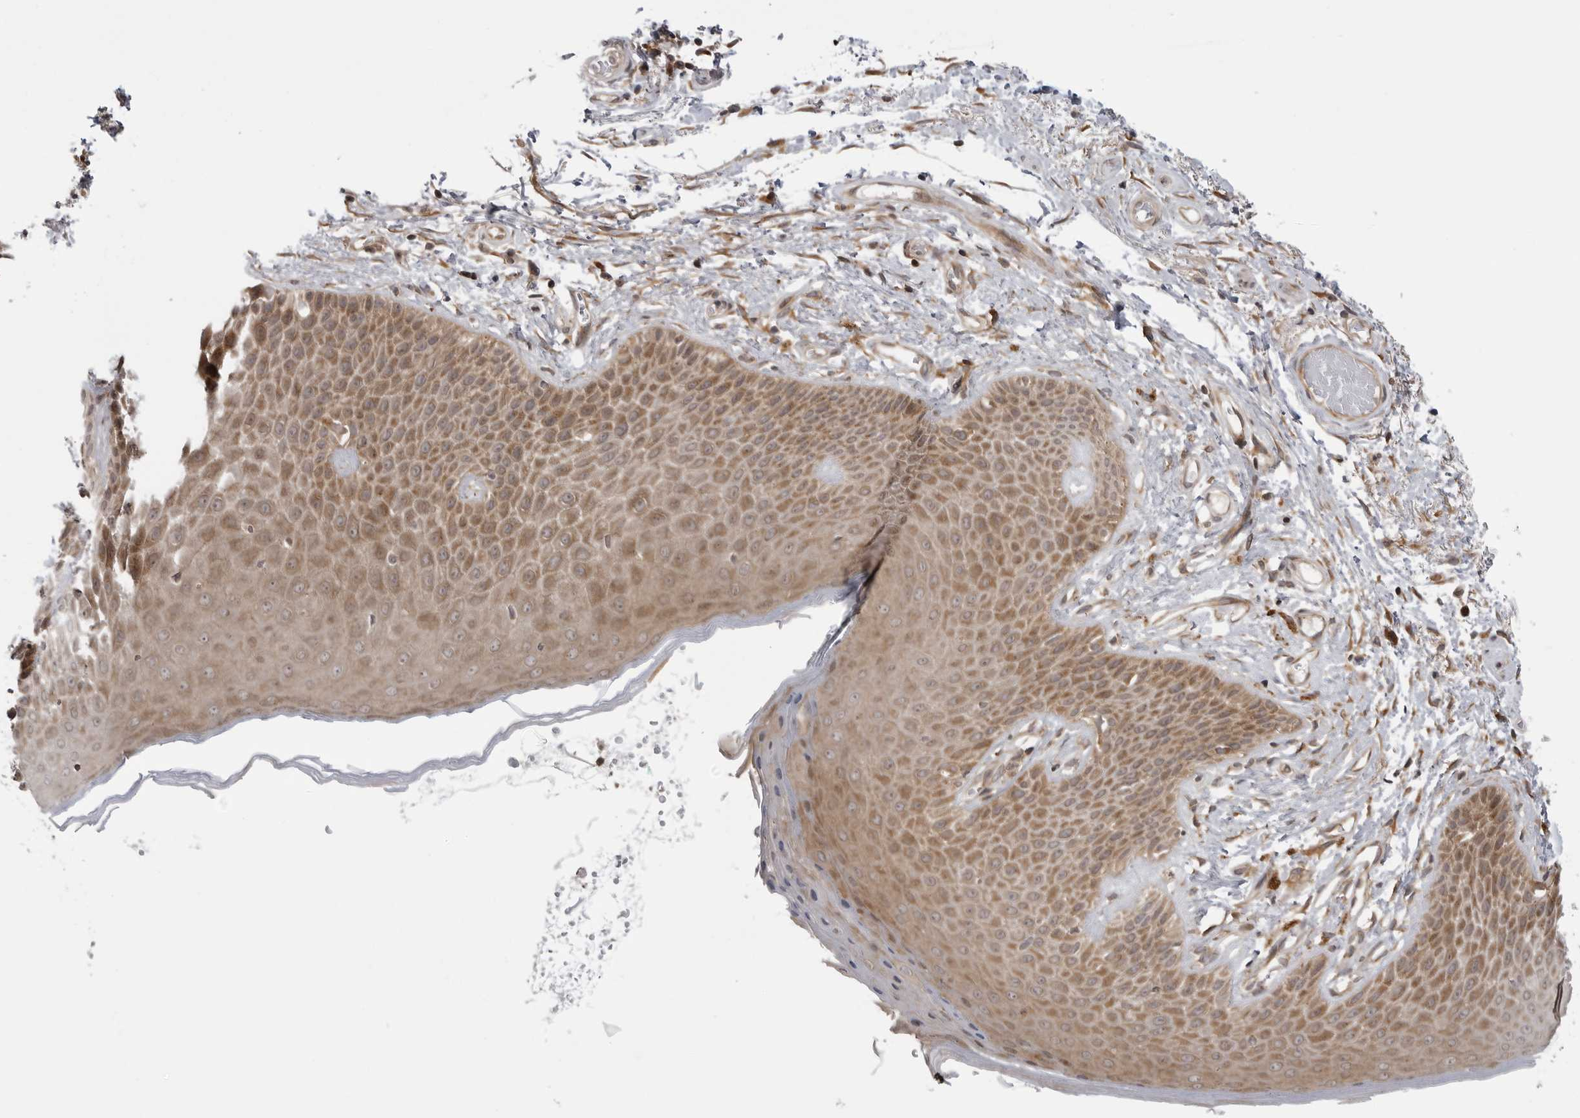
{"staining": {"intensity": "moderate", "quantity": "25%-75%", "location": "cytoplasmic/membranous"}, "tissue": "skin", "cell_type": "Epidermal cells", "image_type": "normal", "snomed": [{"axis": "morphology", "description": "Normal tissue, NOS"}, {"axis": "topography", "description": "Anal"}], "caption": "This histopathology image displays IHC staining of normal human skin, with medium moderate cytoplasmic/membranous positivity in approximately 25%-75% of epidermal cells.", "gene": "LRRC45", "patient": {"sex": "male", "age": 74}}